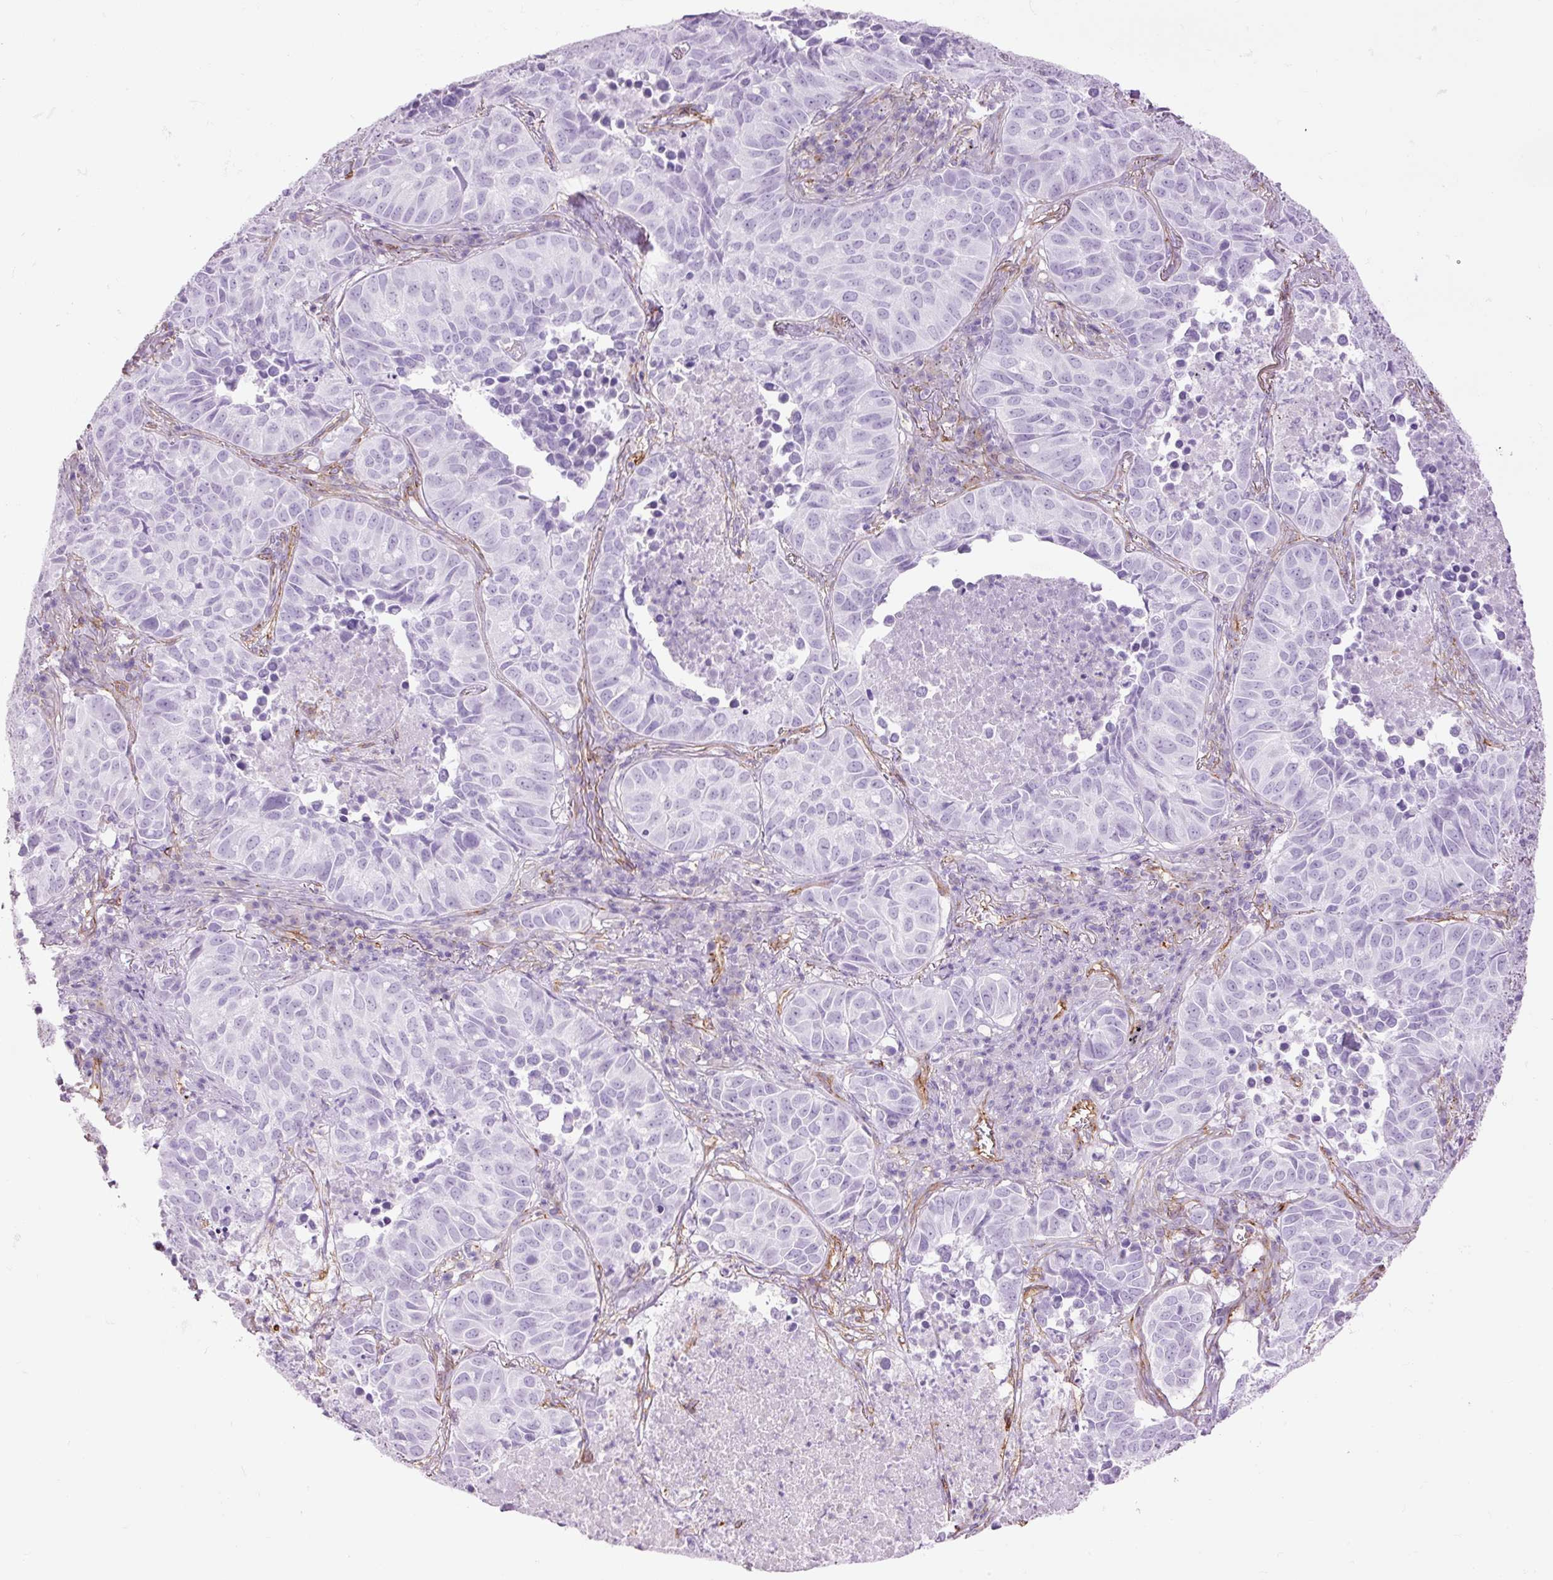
{"staining": {"intensity": "negative", "quantity": "none", "location": "none"}, "tissue": "lung cancer", "cell_type": "Tumor cells", "image_type": "cancer", "snomed": [{"axis": "morphology", "description": "Adenocarcinoma, NOS"}, {"axis": "topography", "description": "Lung"}], "caption": "An immunohistochemistry (IHC) histopathology image of adenocarcinoma (lung) is shown. There is no staining in tumor cells of adenocarcinoma (lung).", "gene": "CAV1", "patient": {"sex": "female", "age": 50}}